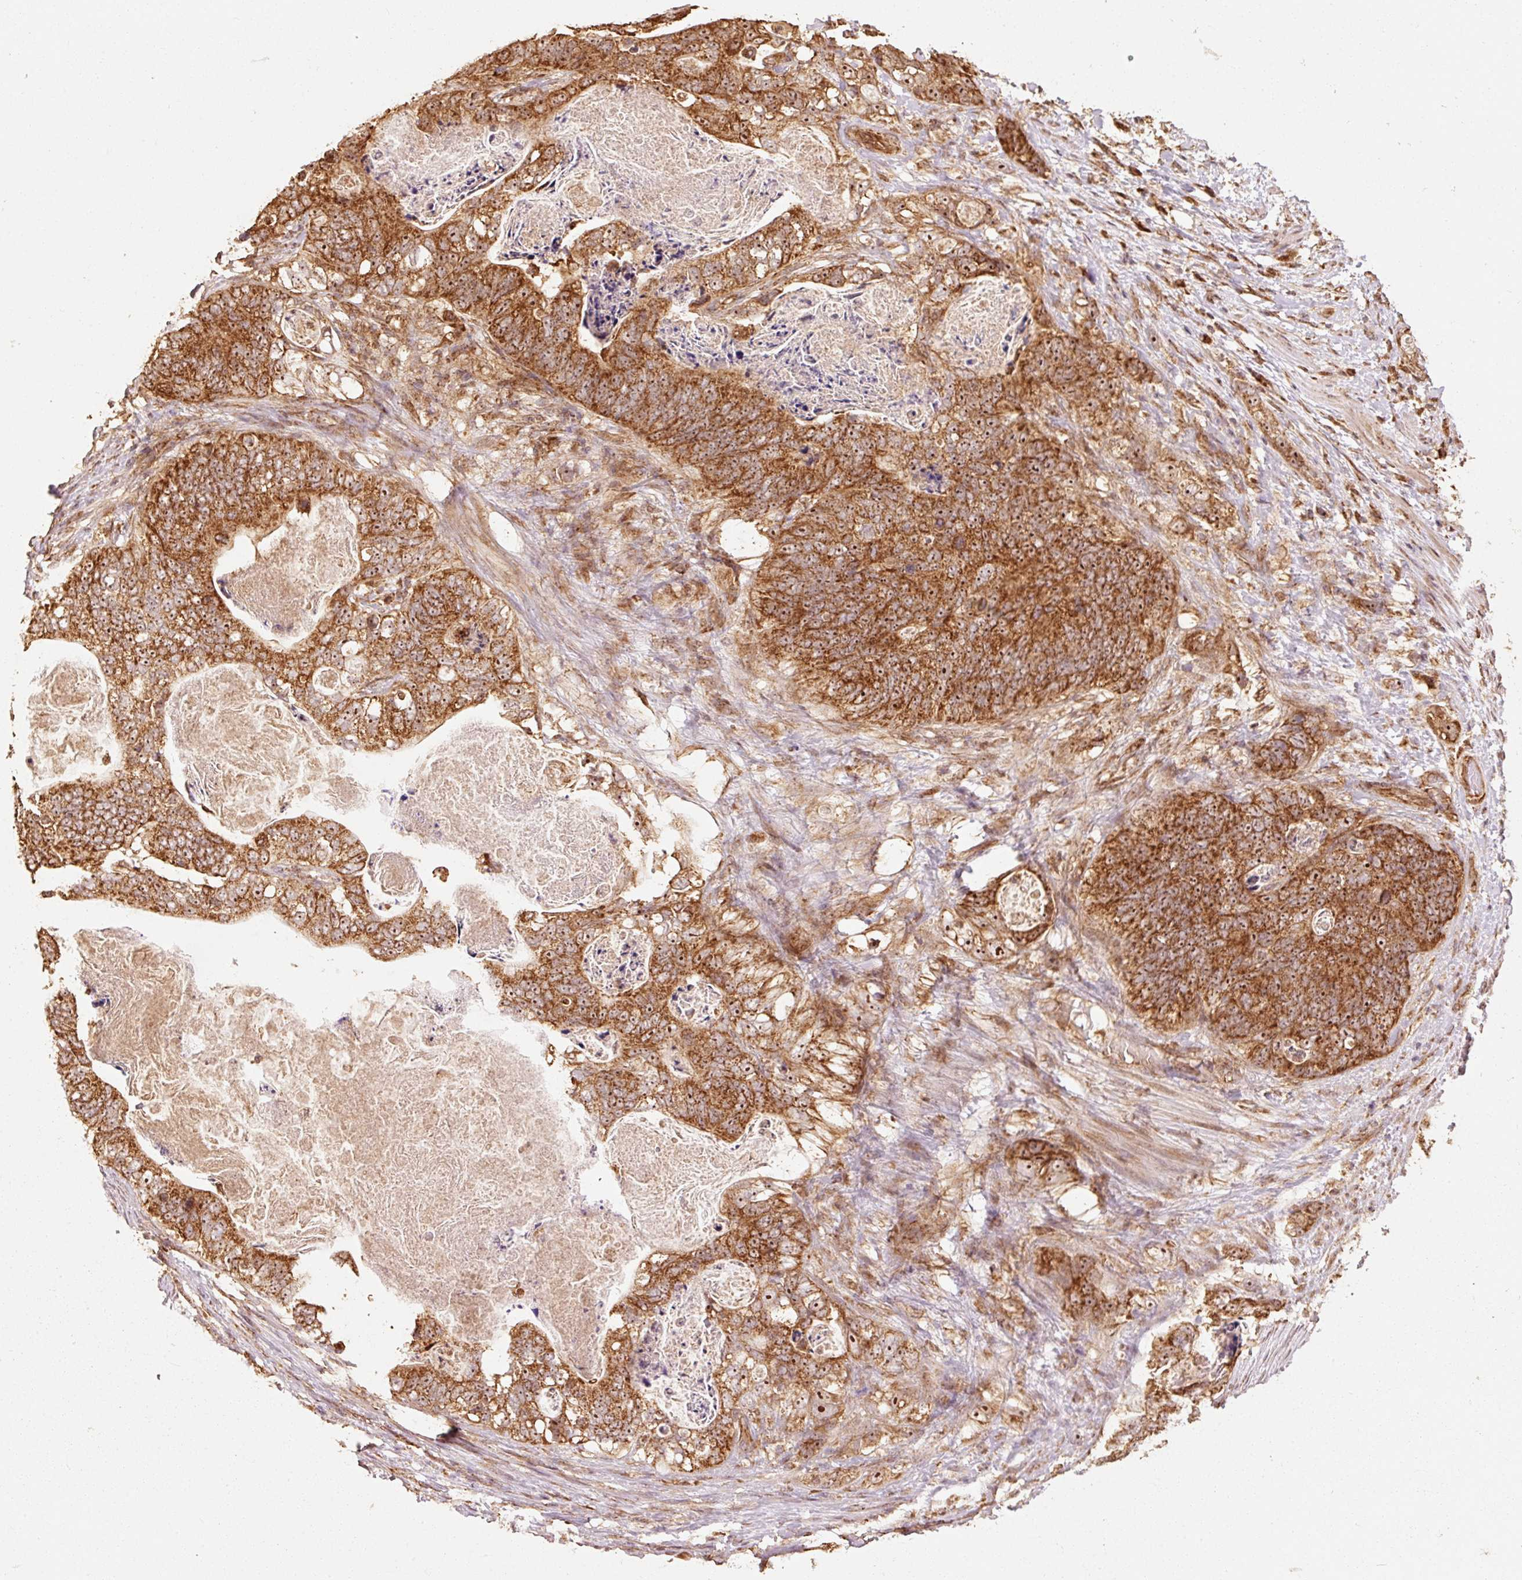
{"staining": {"intensity": "strong", "quantity": ">75%", "location": "cytoplasmic/membranous,nuclear"}, "tissue": "stomach cancer", "cell_type": "Tumor cells", "image_type": "cancer", "snomed": [{"axis": "morphology", "description": "Normal tissue, NOS"}, {"axis": "morphology", "description": "Adenocarcinoma, NOS"}, {"axis": "topography", "description": "Stomach"}], "caption": "A photomicrograph of stomach cancer stained for a protein exhibits strong cytoplasmic/membranous and nuclear brown staining in tumor cells.", "gene": "MRPL16", "patient": {"sex": "female", "age": 89}}